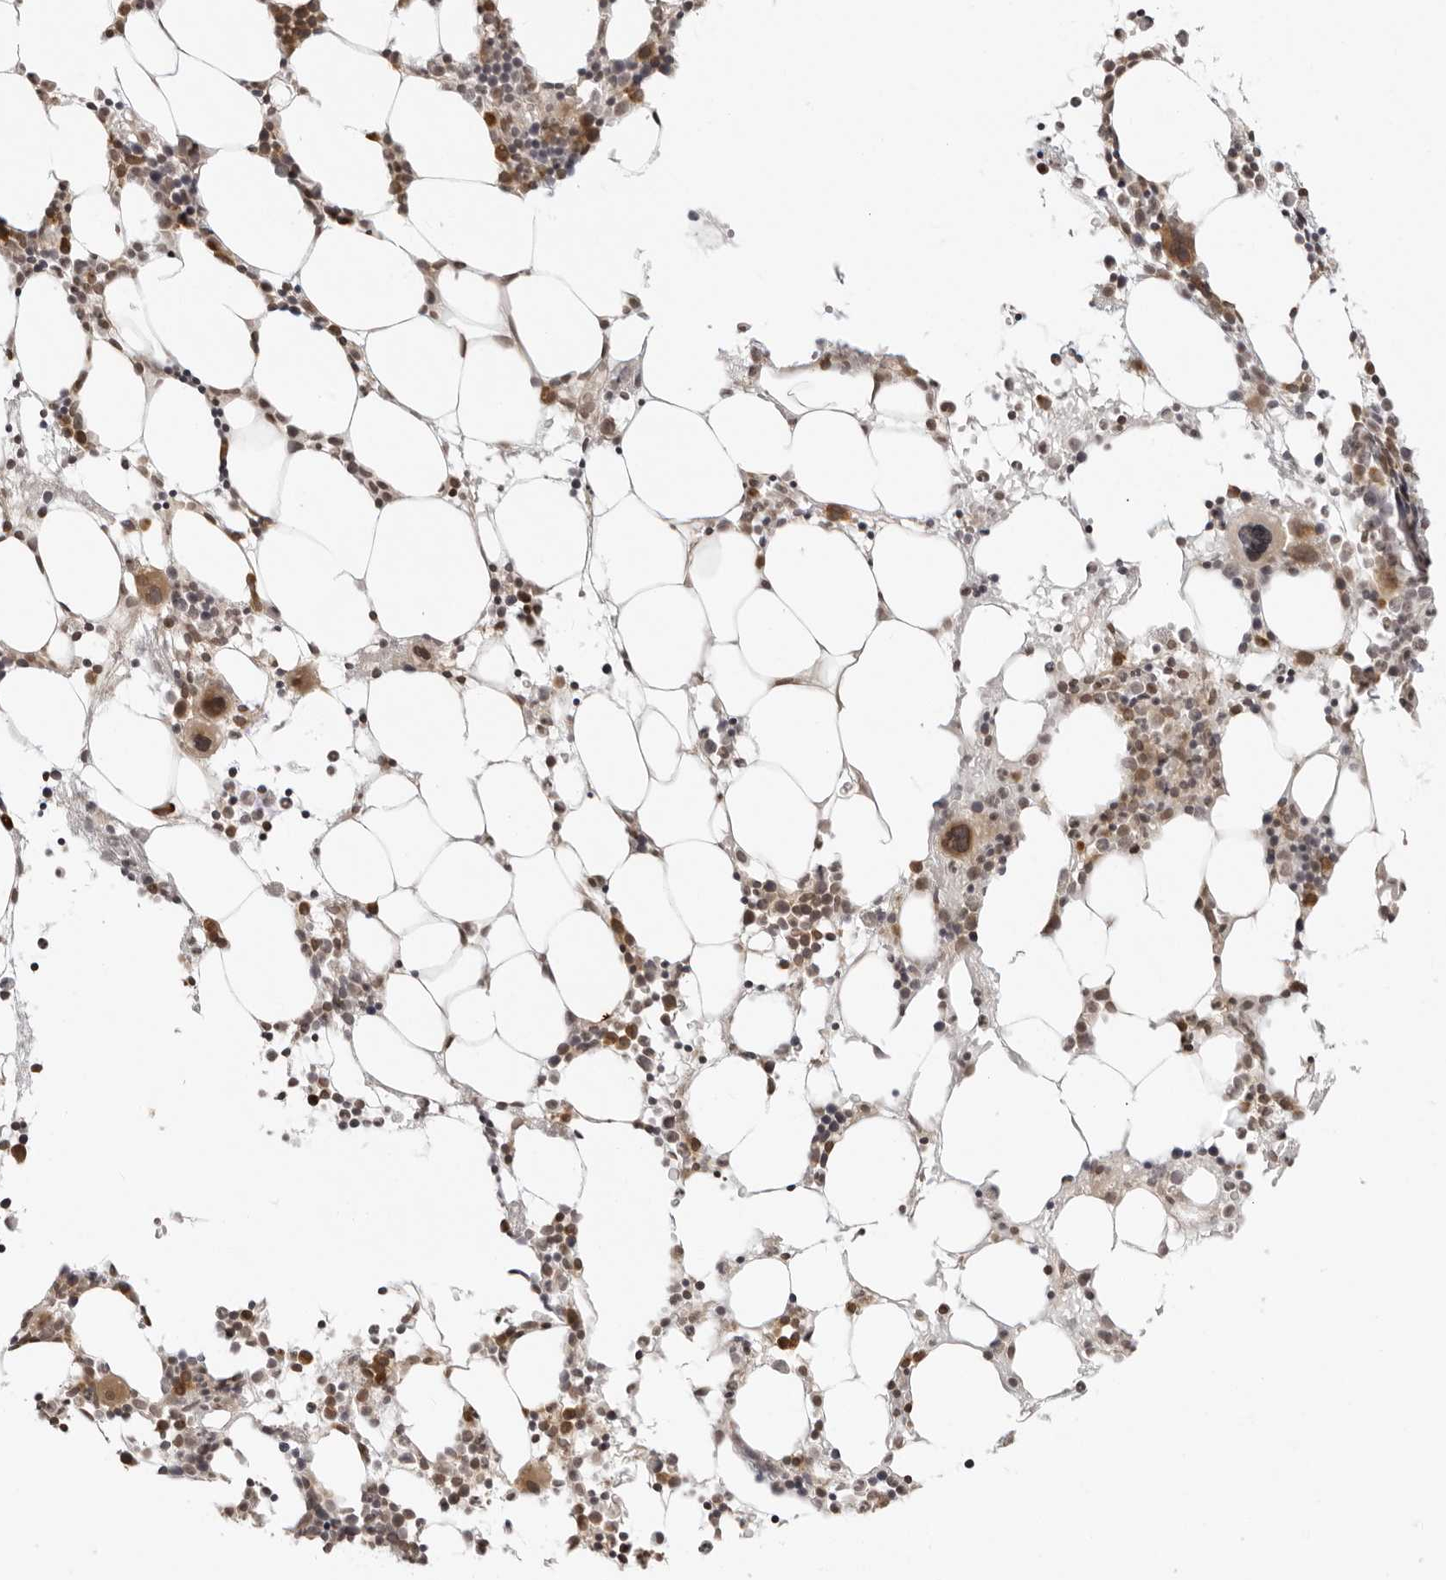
{"staining": {"intensity": "moderate", "quantity": "25%-75%", "location": "cytoplasmic/membranous"}, "tissue": "bone marrow", "cell_type": "Hematopoietic cells", "image_type": "normal", "snomed": [{"axis": "morphology", "description": "Normal tissue, NOS"}, {"axis": "morphology", "description": "Inflammation, NOS"}, {"axis": "topography", "description": "Bone marrow"}], "caption": "Immunohistochemical staining of unremarkable bone marrow exhibits medium levels of moderate cytoplasmic/membranous staining in about 25%-75% of hematopoietic cells. (Brightfield microscopy of DAB IHC at high magnification).", "gene": "PRRC2C", "patient": {"sex": "male", "age": 31}}